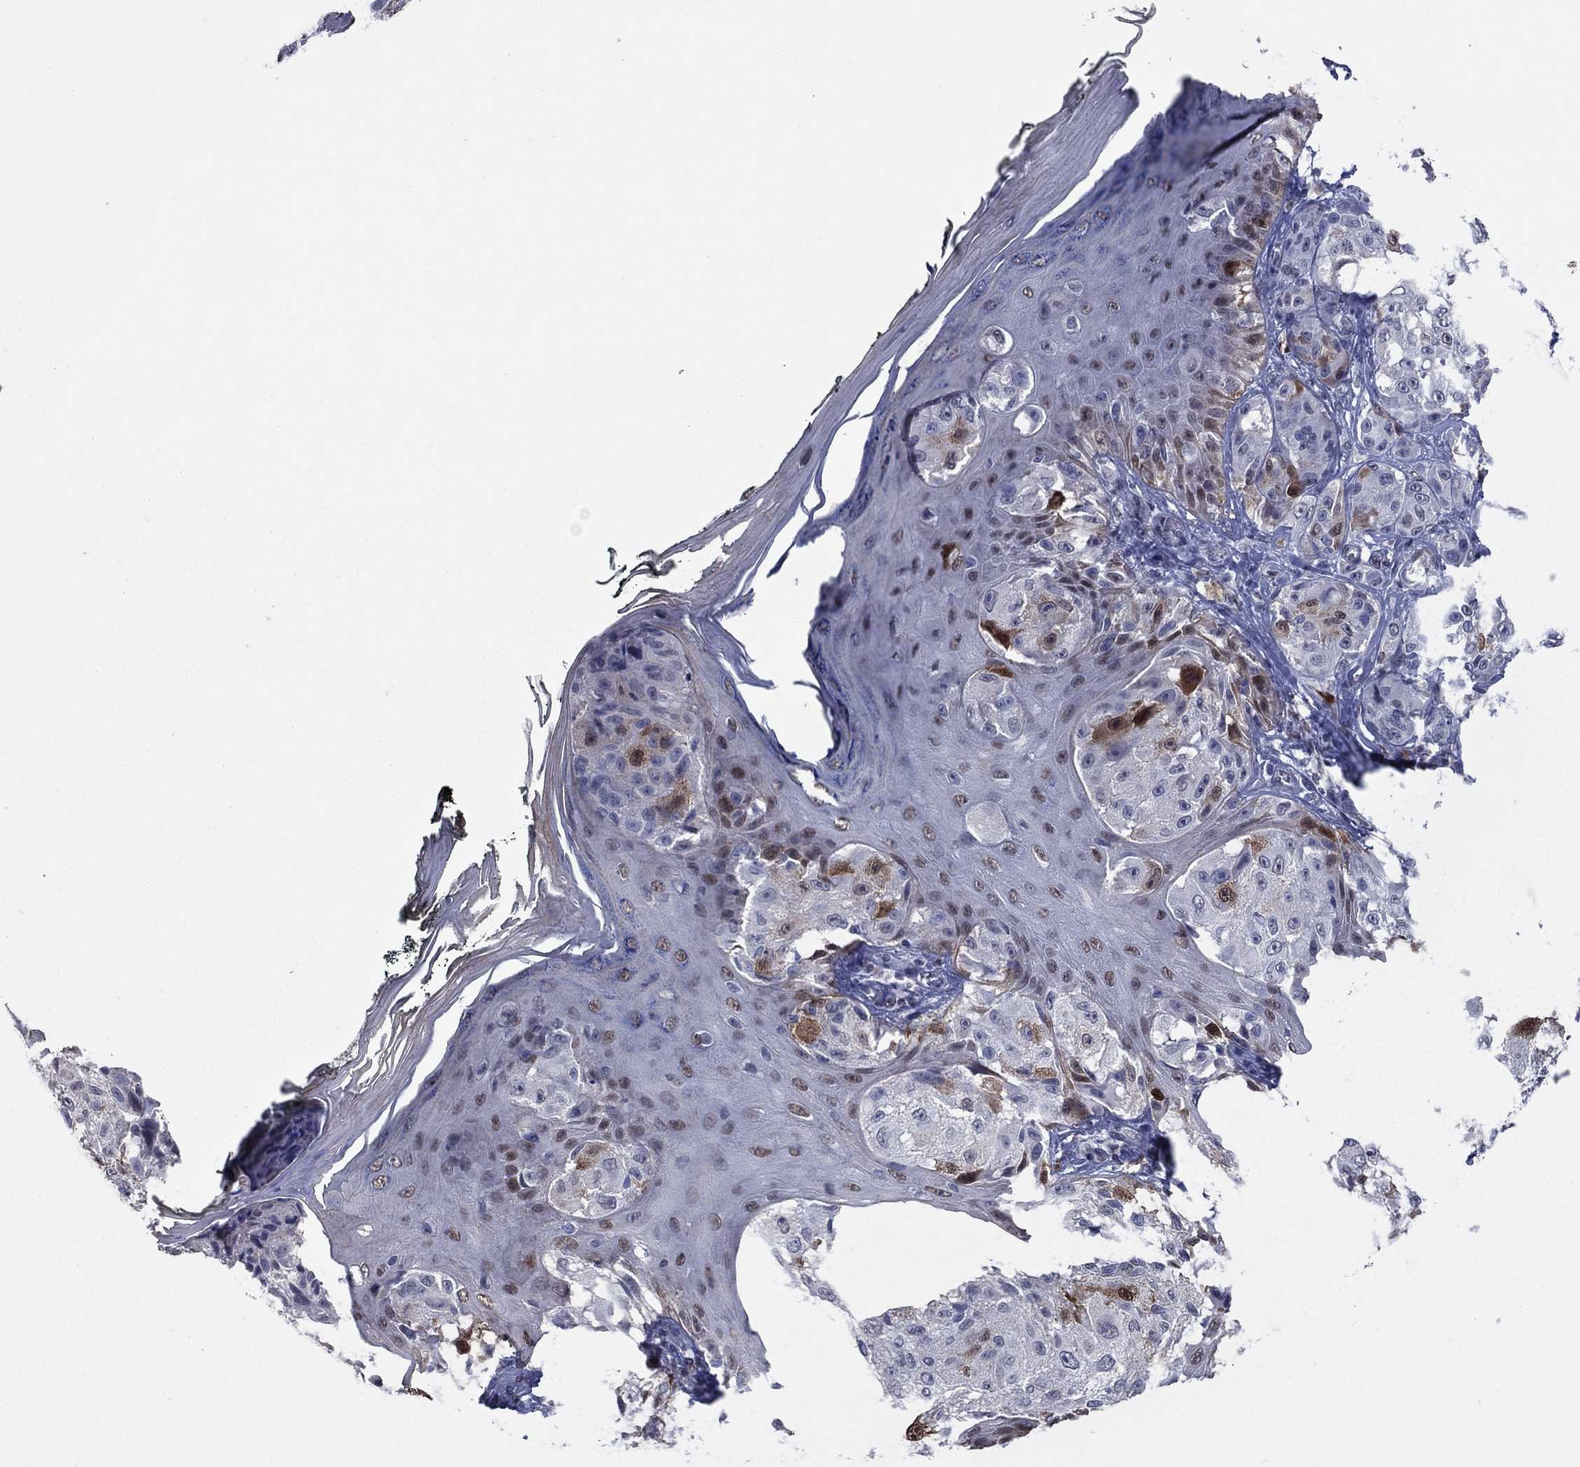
{"staining": {"intensity": "moderate", "quantity": "<25%", "location": "nuclear"}, "tissue": "melanoma", "cell_type": "Tumor cells", "image_type": "cancer", "snomed": [{"axis": "morphology", "description": "Malignant melanoma, NOS"}, {"axis": "topography", "description": "Skin"}], "caption": "A photomicrograph showing moderate nuclear positivity in approximately <25% of tumor cells in melanoma, as visualized by brown immunohistochemical staining.", "gene": "TYMS", "patient": {"sex": "male", "age": 61}}